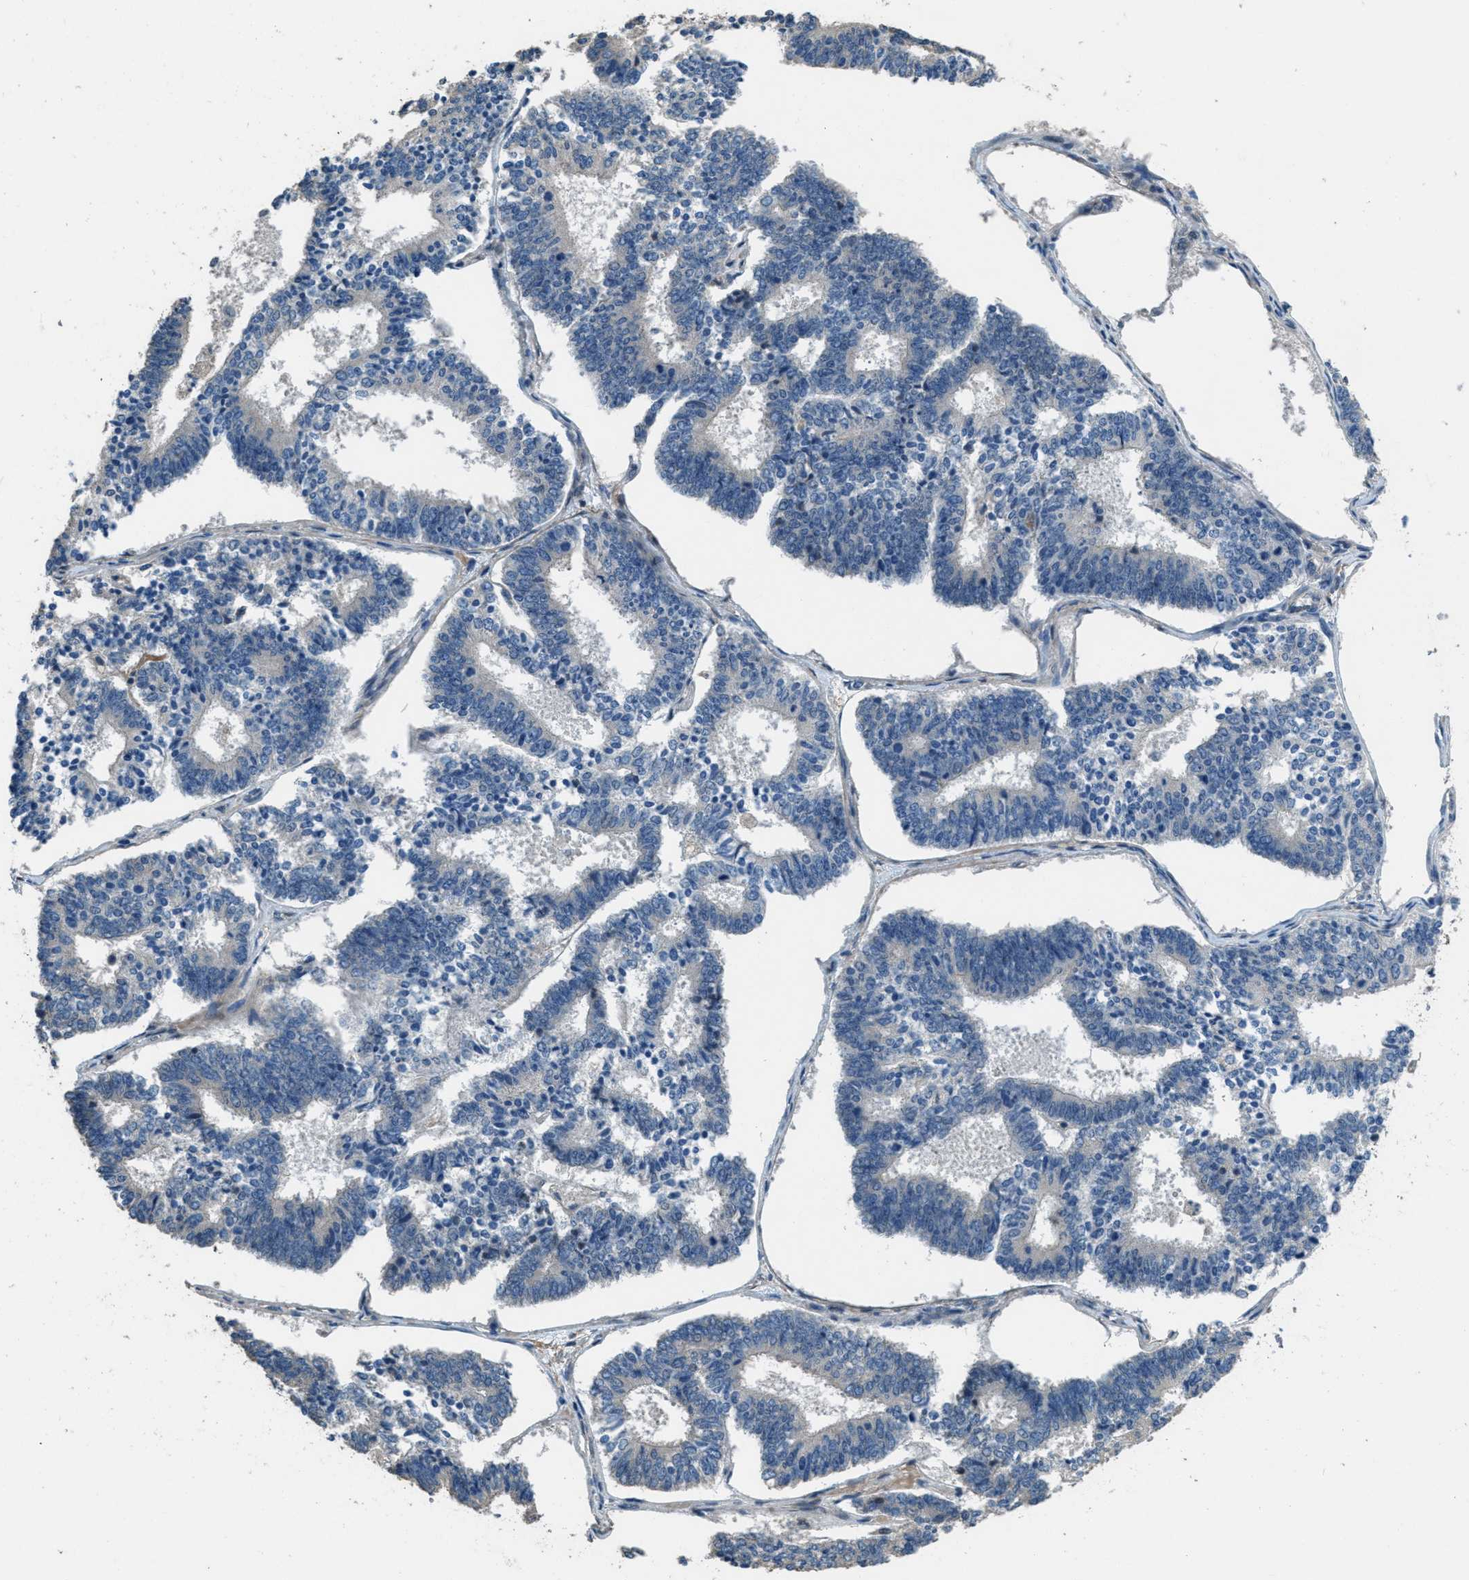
{"staining": {"intensity": "negative", "quantity": "none", "location": "none"}, "tissue": "endometrial cancer", "cell_type": "Tumor cells", "image_type": "cancer", "snomed": [{"axis": "morphology", "description": "Adenocarcinoma, NOS"}, {"axis": "topography", "description": "Endometrium"}], "caption": "Endometrial adenocarcinoma was stained to show a protein in brown. There is no significant staining in tumor cells.", "gene": "NAT1", "patient": {"sex": "female", "age": 70}}